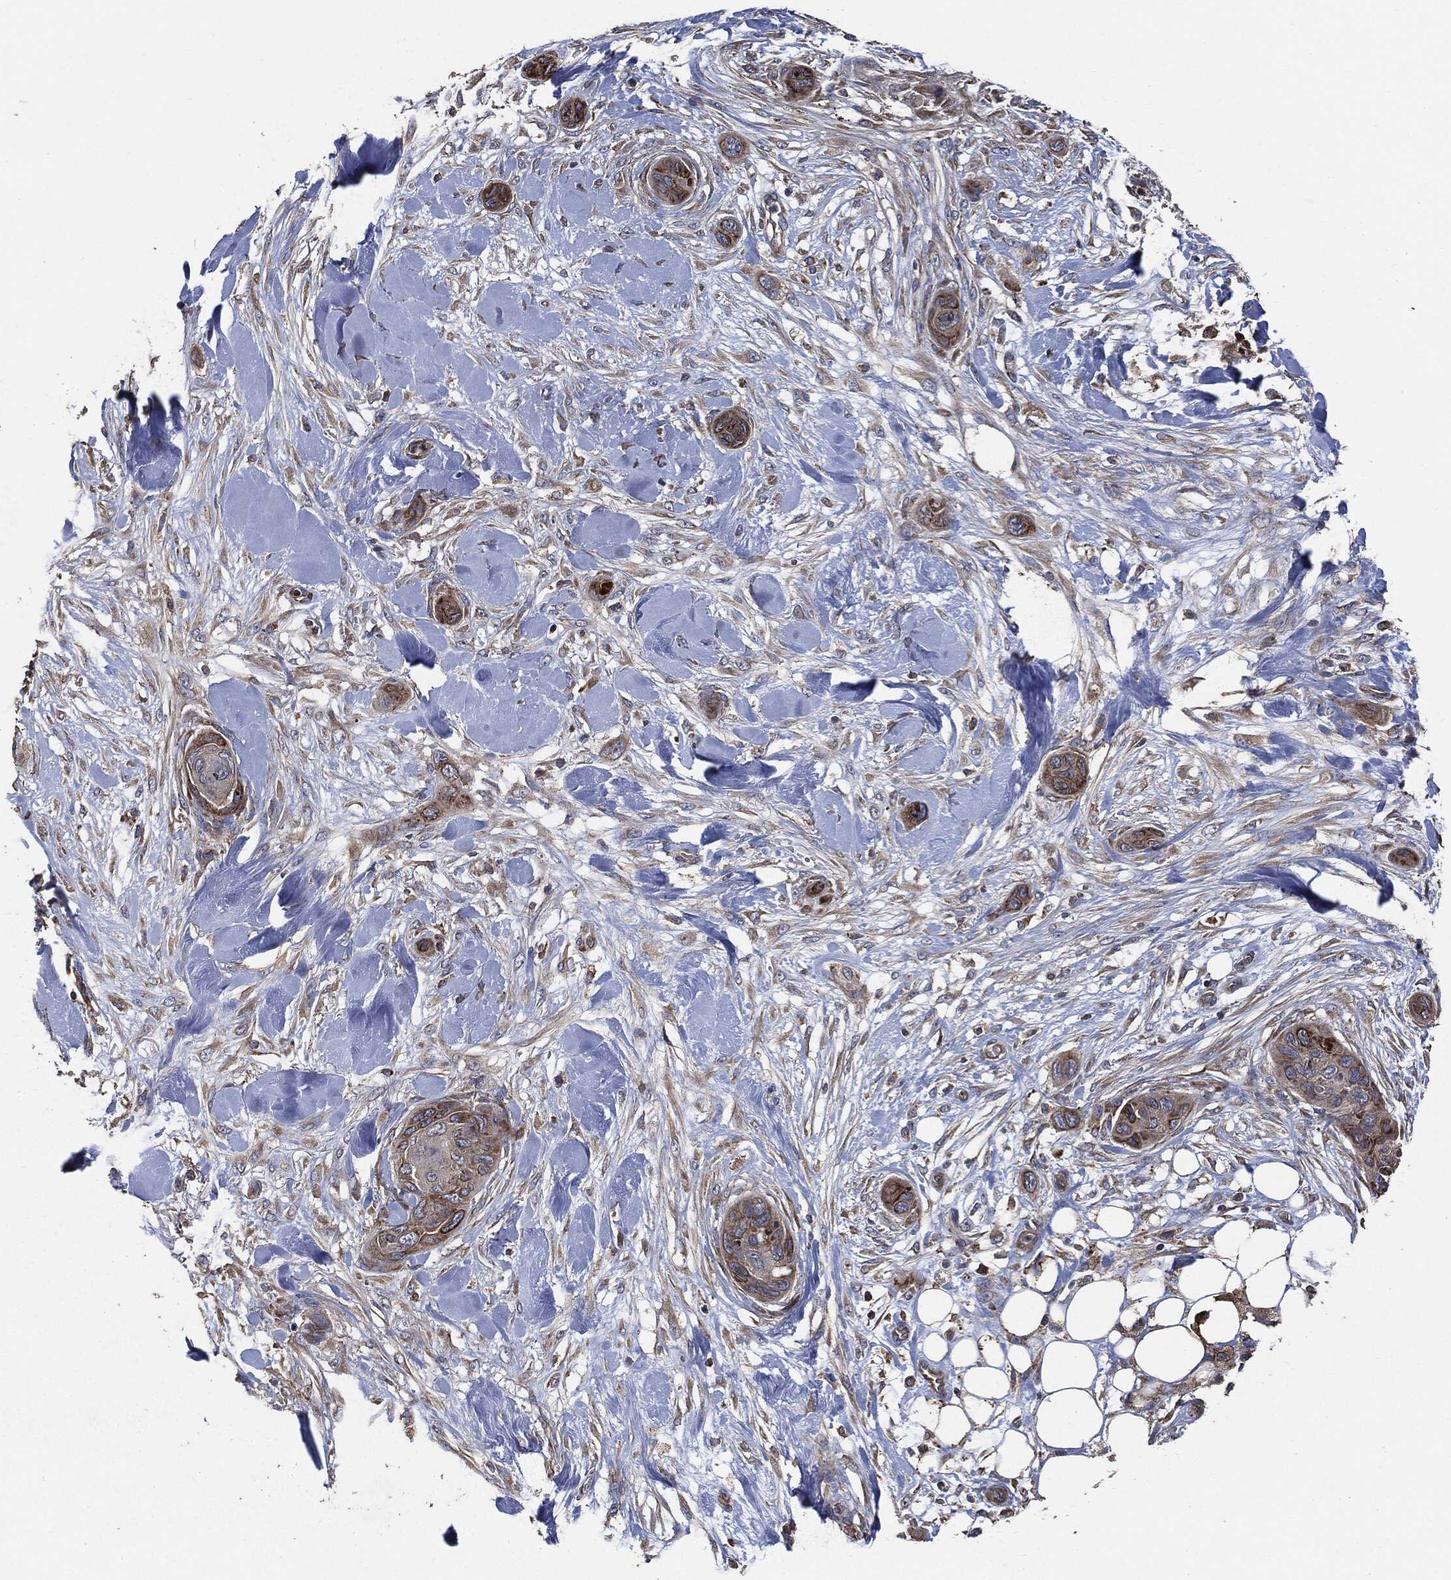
{"staining": {"intensity": "strong", "quantity": "25%-75%", "location": "cytoplasmic/membranous"}, "tissue": "skin cancer", "cell_type": "Tumor cells", "image_type": "cancer", "snomed": [{"axis": "morphology", "description": "Squamous cell carcinoma, NOS"}, {"axis": "topography", "description": "Skin"}], "caption": "A brown stain highlights strong cytoplasmic/membranous positivity of a protein in skin squamous cell carcinoma tumor cells. (DAB (3,3'-diaminobenzidine) IHC, brown staining for protein, blue staining for nuclei).", "gene": "STK3", "patient": {"sex": "male", "age": 78}}